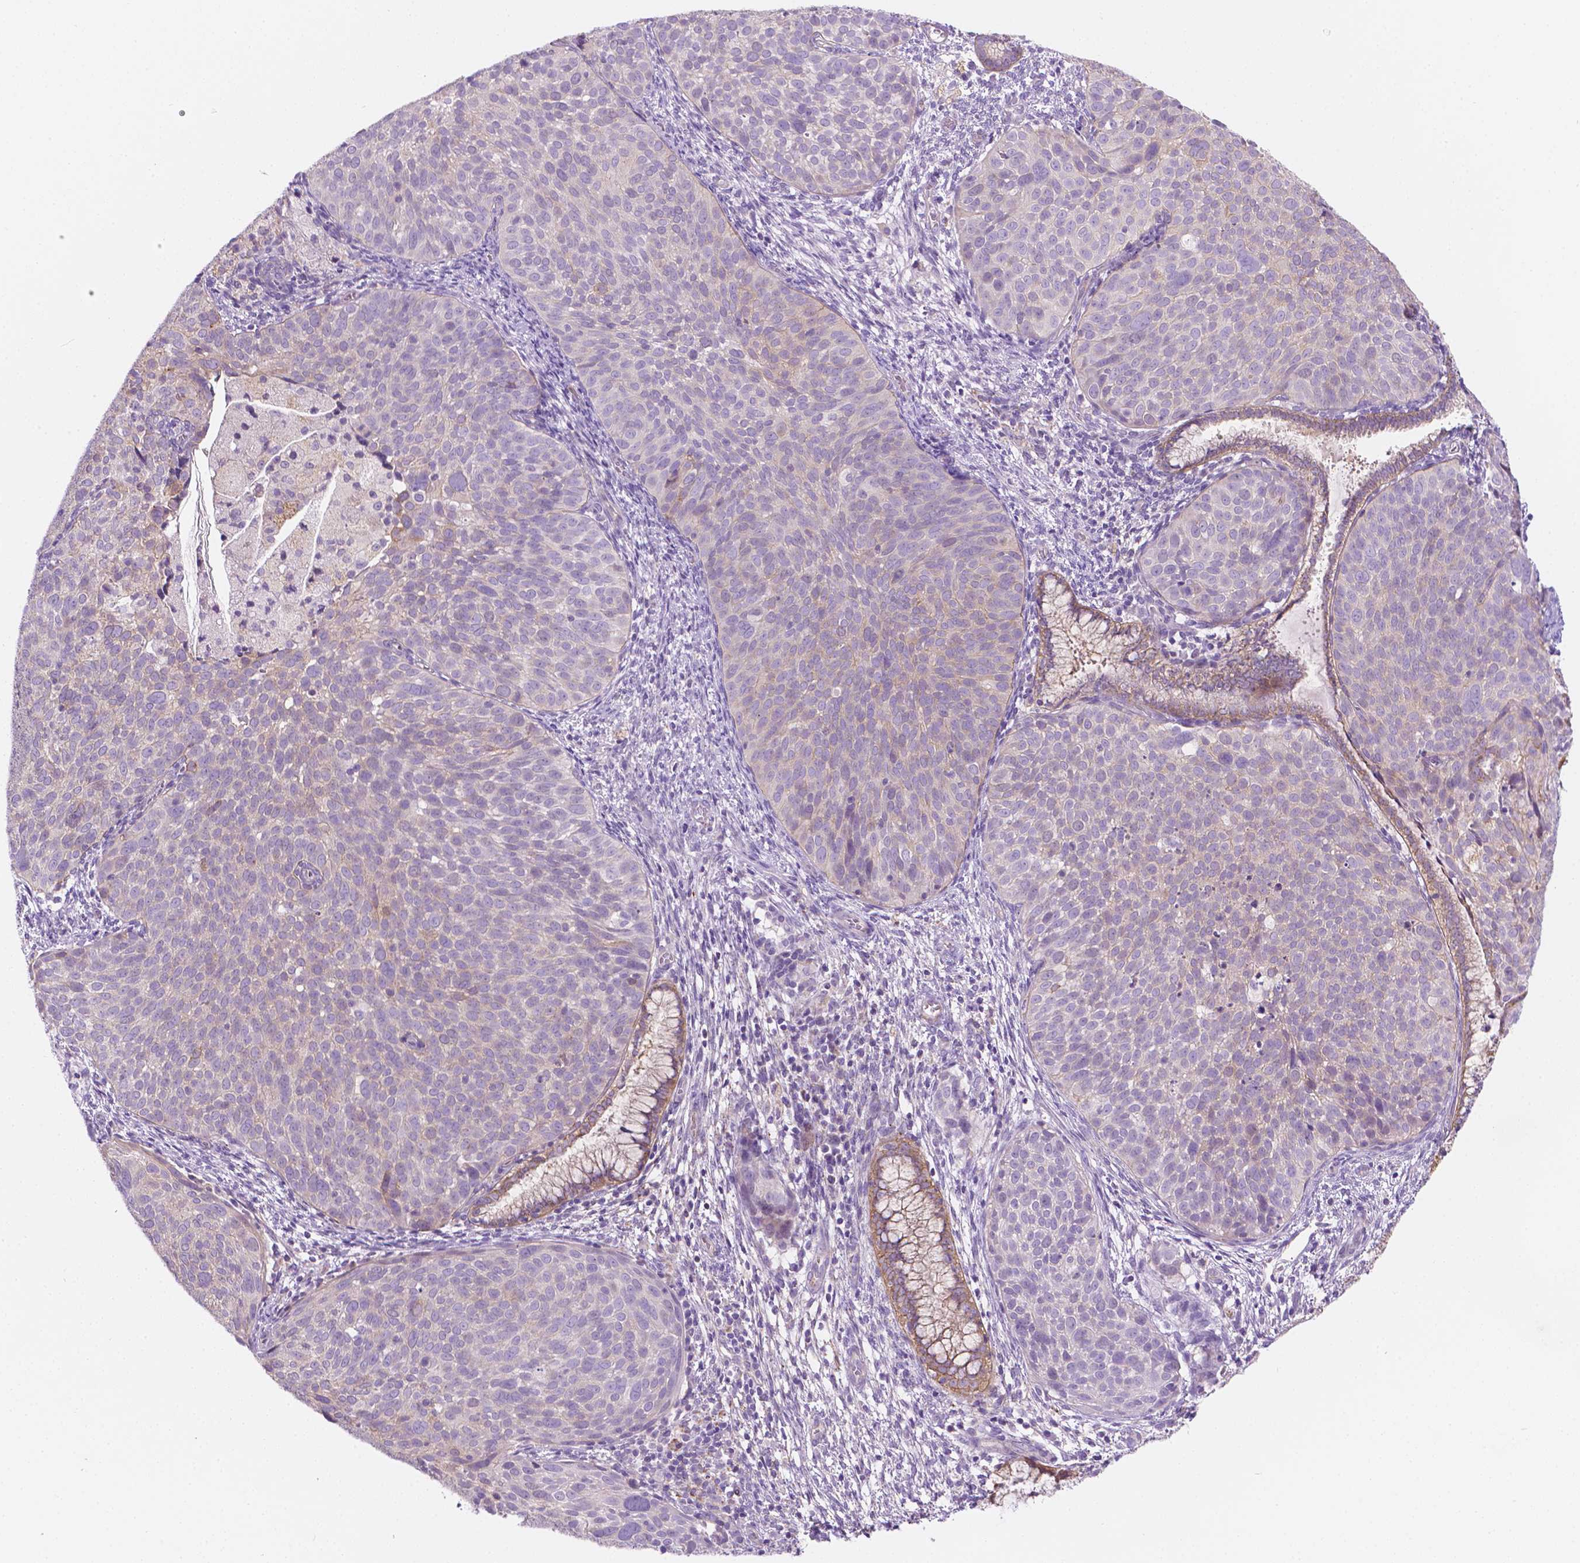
{"staining": {"intensity": "weak", "quantity": "<25%", "location": "cytoplasmic/membranous"}, "tissue": "cervical cancer", "cell_type": "Tumor cells", "image_type": "cancer", "snomed": [{"axis": "morphology", "description": "Squamous cell carcinoma, NOS"}, {"axis": "topography", "description": "Cervix"}], "caption": "IHC of cervical cancer reveals no expression in tumor cells. Brightfield microscopy of IHC stained with DAB (brown) and hematoxylin (blue), captured at high magnification.", "gene": "NOS1AP", "patient": {"sex": "female", "age": 39}}